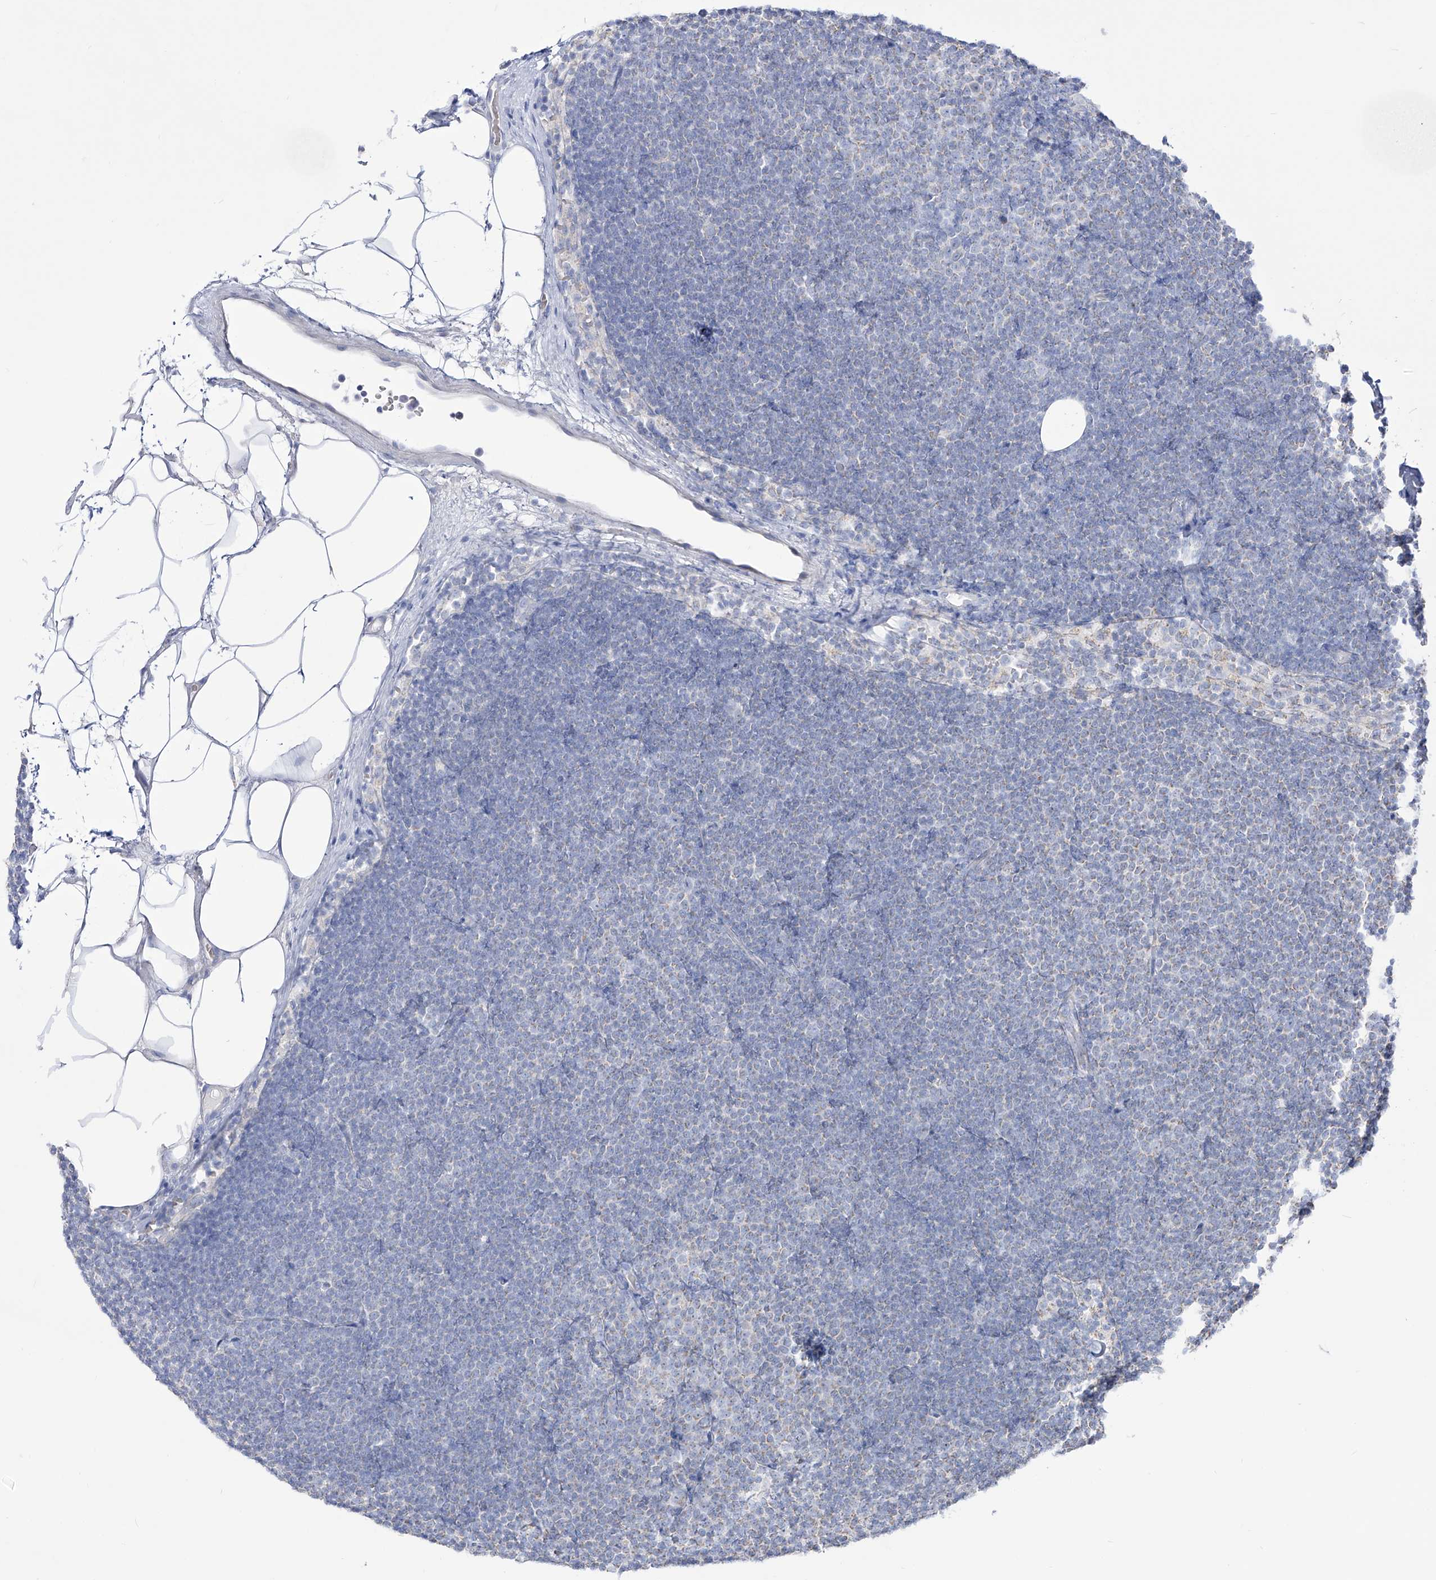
{"staining": {"intensity": "negative", "quantity": "none", "location": "none"}, "tissue": "lymphoma", "cell_type": "Tumor cells", "image_type": "cancer", "snomed": [{"axis": "morphology", "description": "Malignant lymphoma, non-Hodgkin's type, Low grade"}, {"axis": "topography", "description": "Lymph node"}], "caption": "This is an immunohistochemistry image of human malignant lymphoma, non-Hodgkin's type (low-grade). There is no staining in tumor cells.", "gene": "RCHY1", "patient": {"sex": "female", "age": 53}}